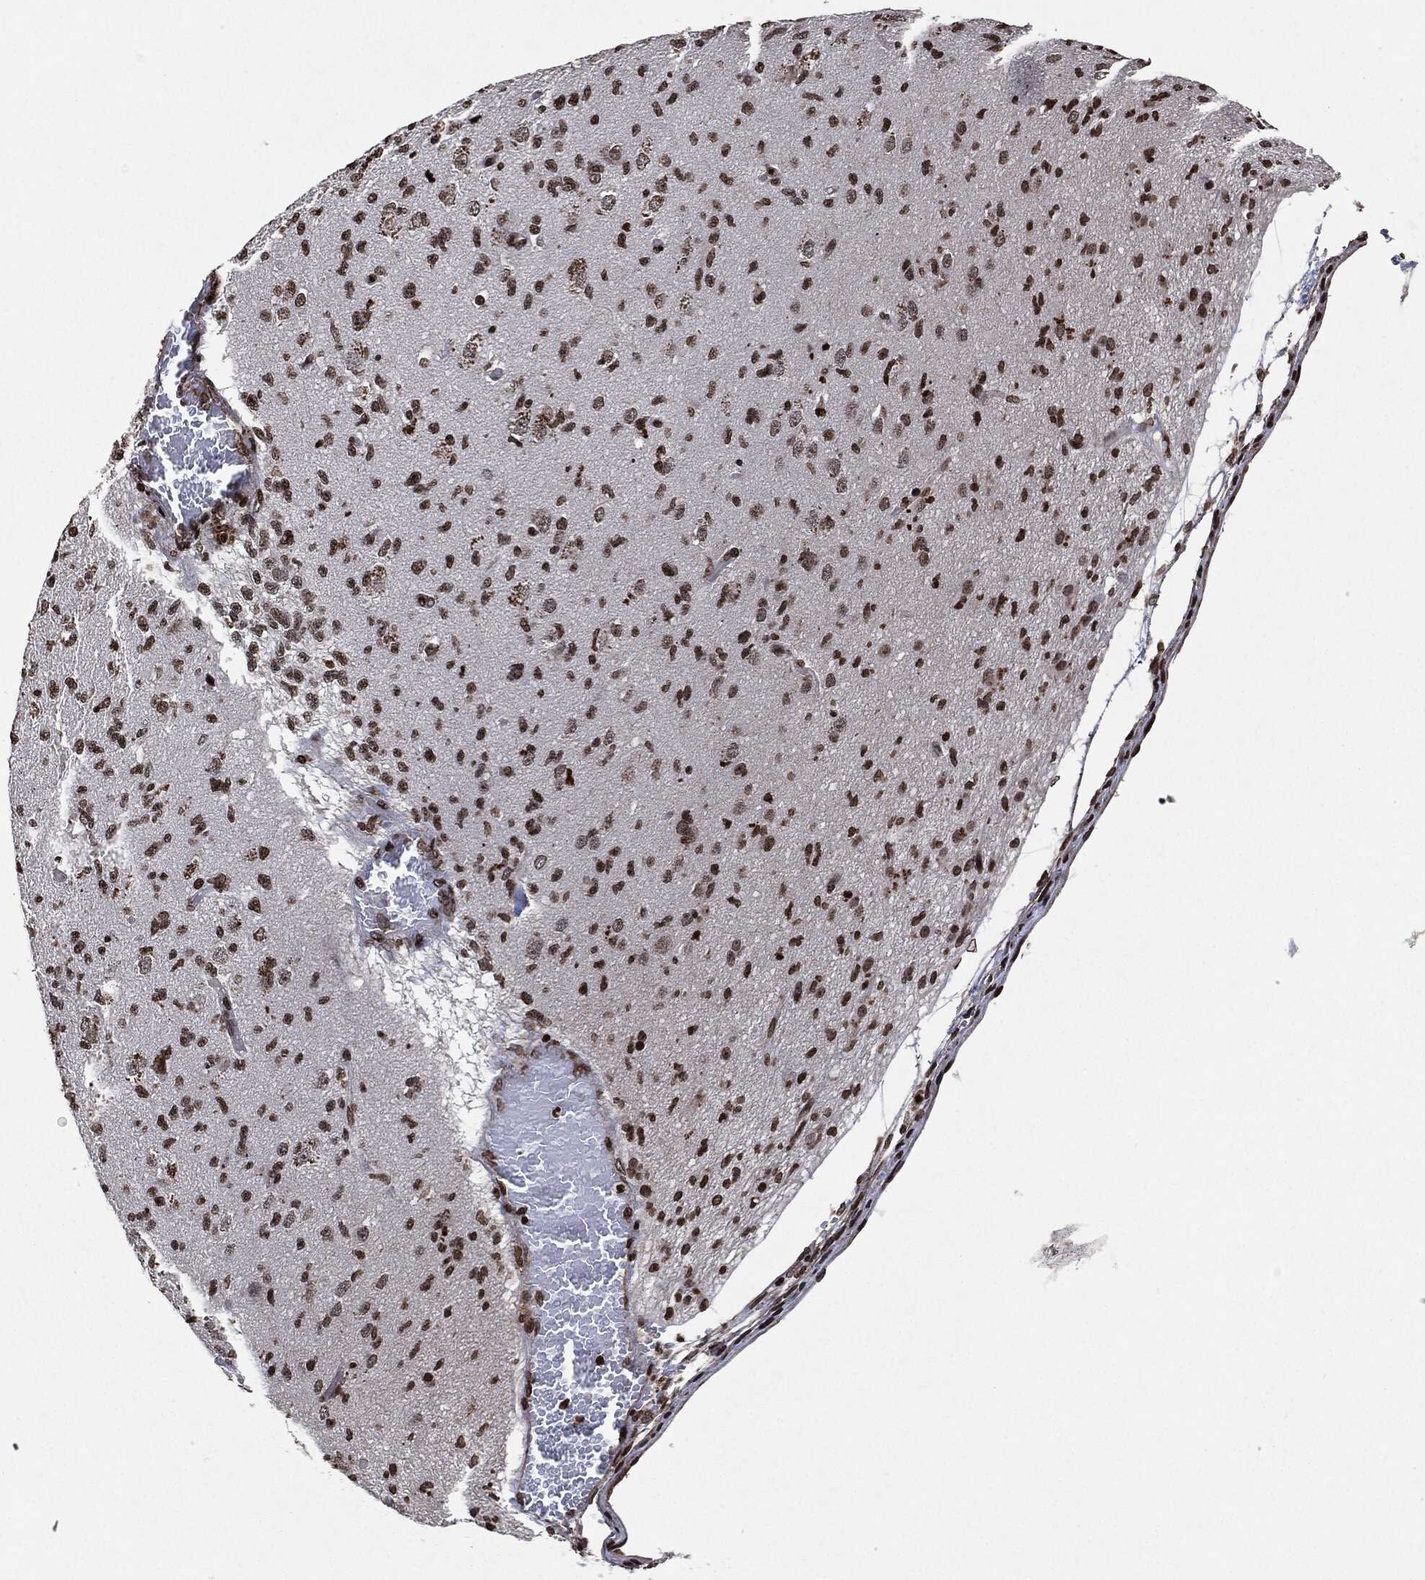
{"staining": {"intensity": "strong", "quantity": ">75%", "location": "nuclear"}, "tissue": "glioma", "cell_type": "Tumor cells", "image_type": "cancer", "snomed": [{"axis": "morphology", "description": "Glioma, malignant, High grade"}, {"axis": "topography", "description": "Brain"}], "caption": "The histopathology image reveals staining of glioma, revealing strong nuclear protein expression (brown color) within tumor cells. The staining was performed using DAB (3,3'-diaminobenzidine) to visualize the protein expression in brown, while the nuclei were stained in blue with hematoxylin (Magnification: 20x).", "gene": "JUN", "patient": {"sex": "male", "age": 56}}